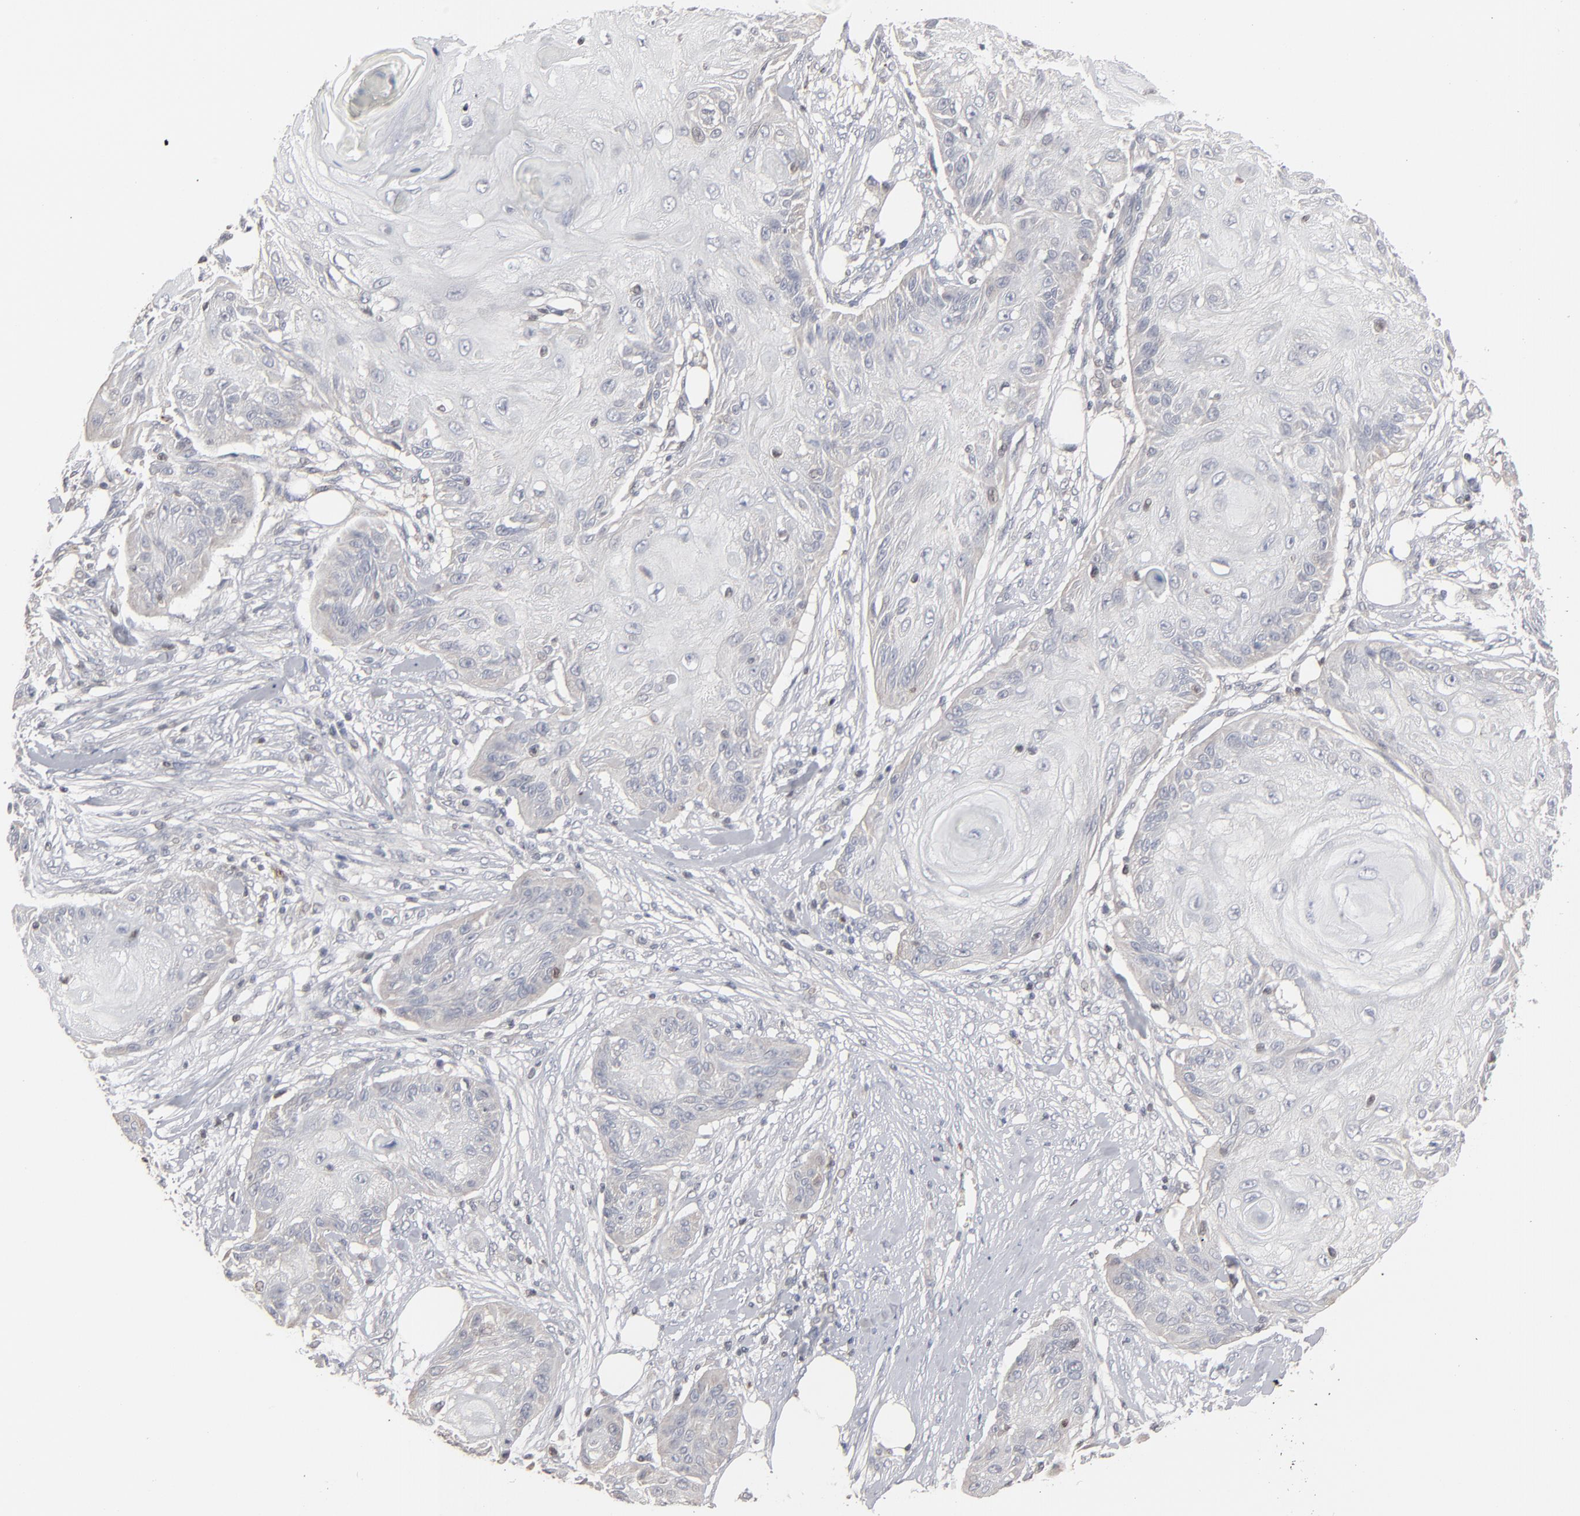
{"staining": {"intensity": "negative", "quantity": "none", "location": "none"}, "tissue": "skin cancer", "cell_type": "Tumor cells", "image_type": "cancer", "snomed": [{"axis": "morphology", "description": "Squamous cell carcinoma, NOS"}, {"axis": "topography", "description": "Skin"}], "caption": "Image shows no protein staining in tumor cells of skin cancer tissue. Brightfield microscopy of IHC stained with DAB (brown) and hematoxylin (blue), captured at high magnification.", "gene": "STAT4", "patient": {"sex": "female", "age": 88}}